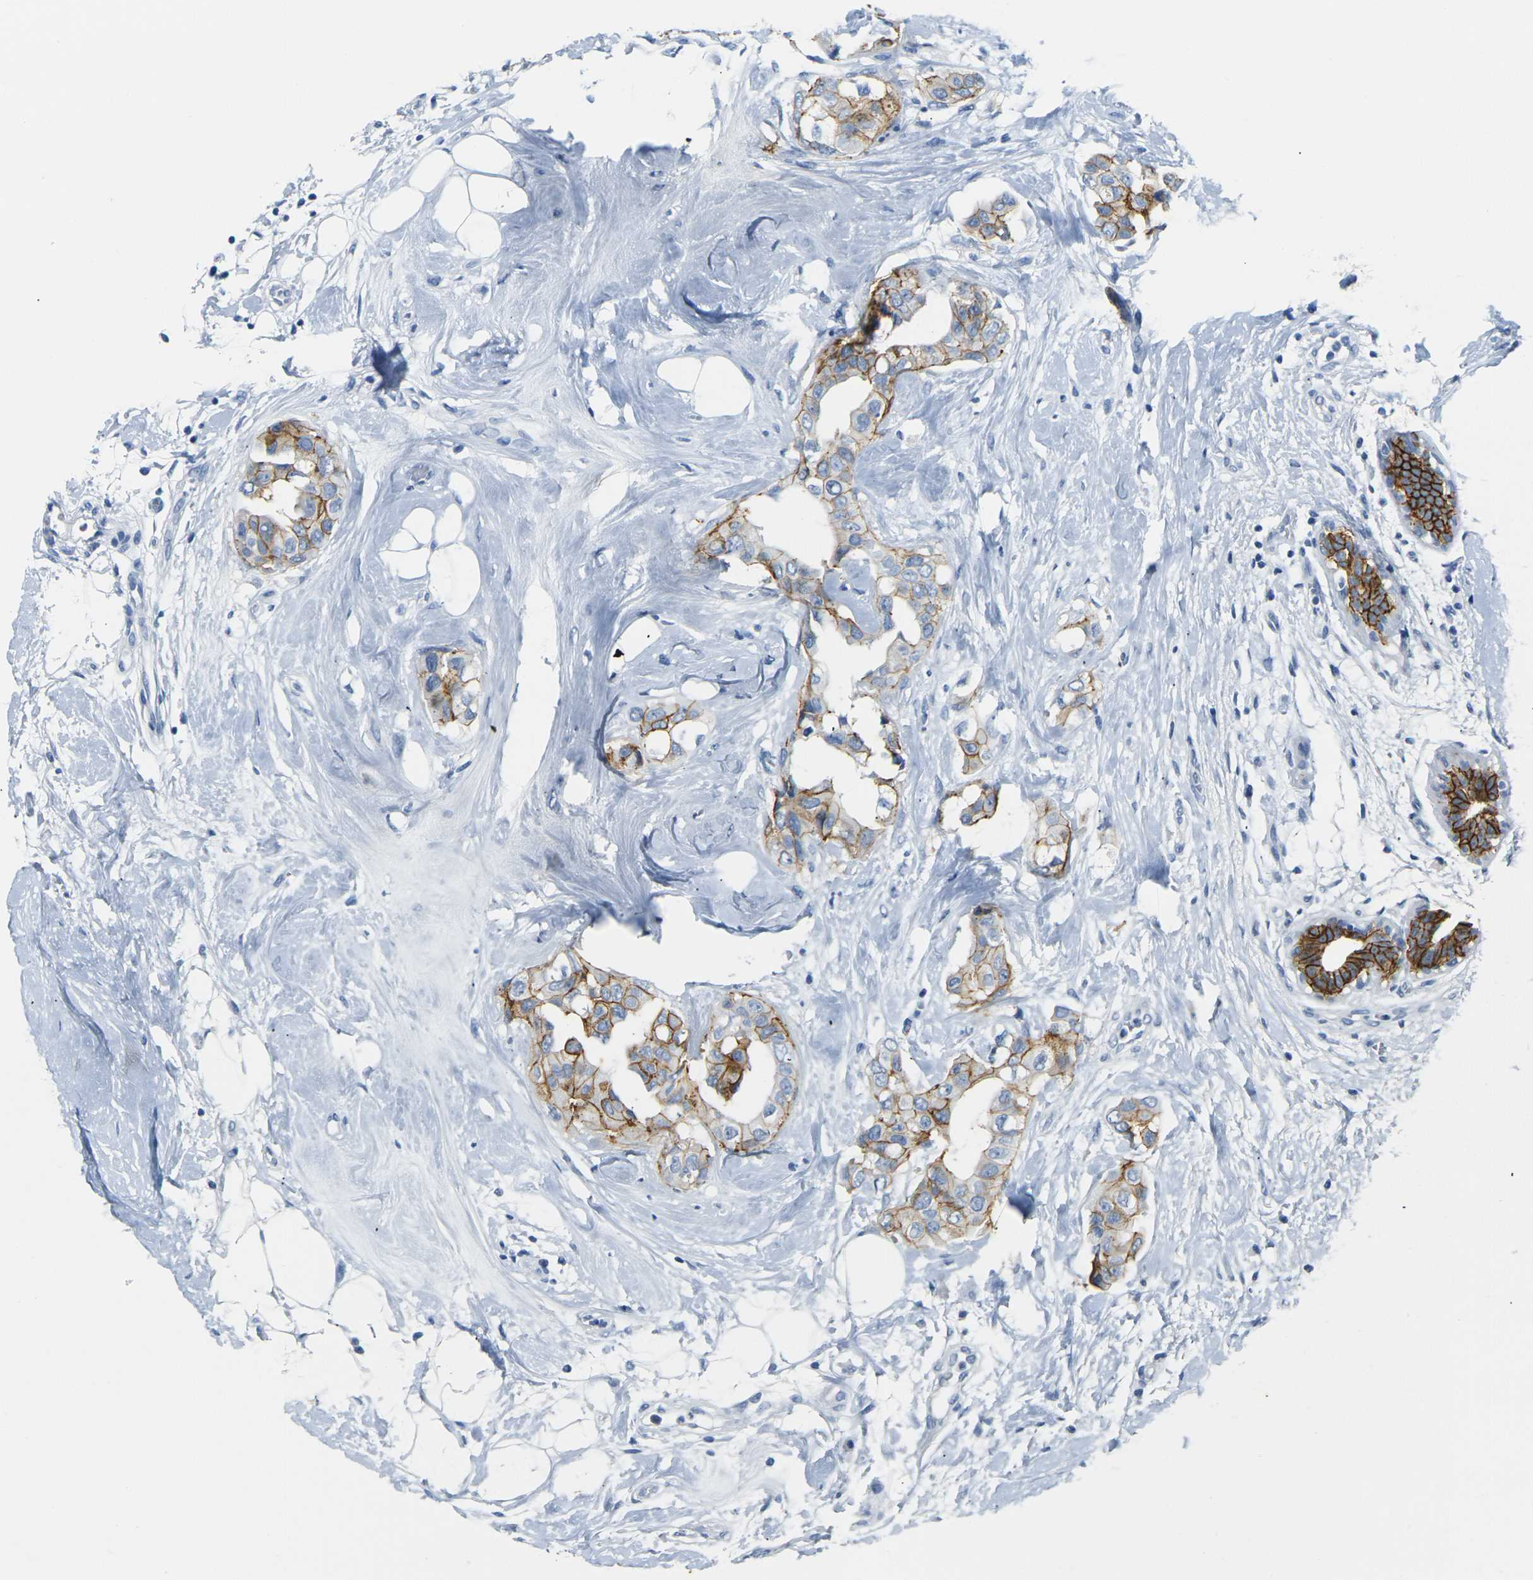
{"staining": {"intensity": "strong", "quantity": ">75%", "location": "cytoplasmic/membranous"}, "tissue": "breast cancer", "cell_type": "Tumor cells", "image_type": "cancer", "snomed": [{"axis": "morphology", "description": "Duct carcinoma"}, {"axis": "topography", "description": "Breast"}], "caption": "High-magnification brightfield microscopy of breast cancer stained with DAB (3,3'-diaminobenzidine) (brown) and counterstained with hematoxylin (blue). tumor cells exhibit strong cytoplasmic/membranous staining is appreciated in about>75% of cells.", "gene": "CLDN7", "patient": {"sex": "female", "age": 40}}